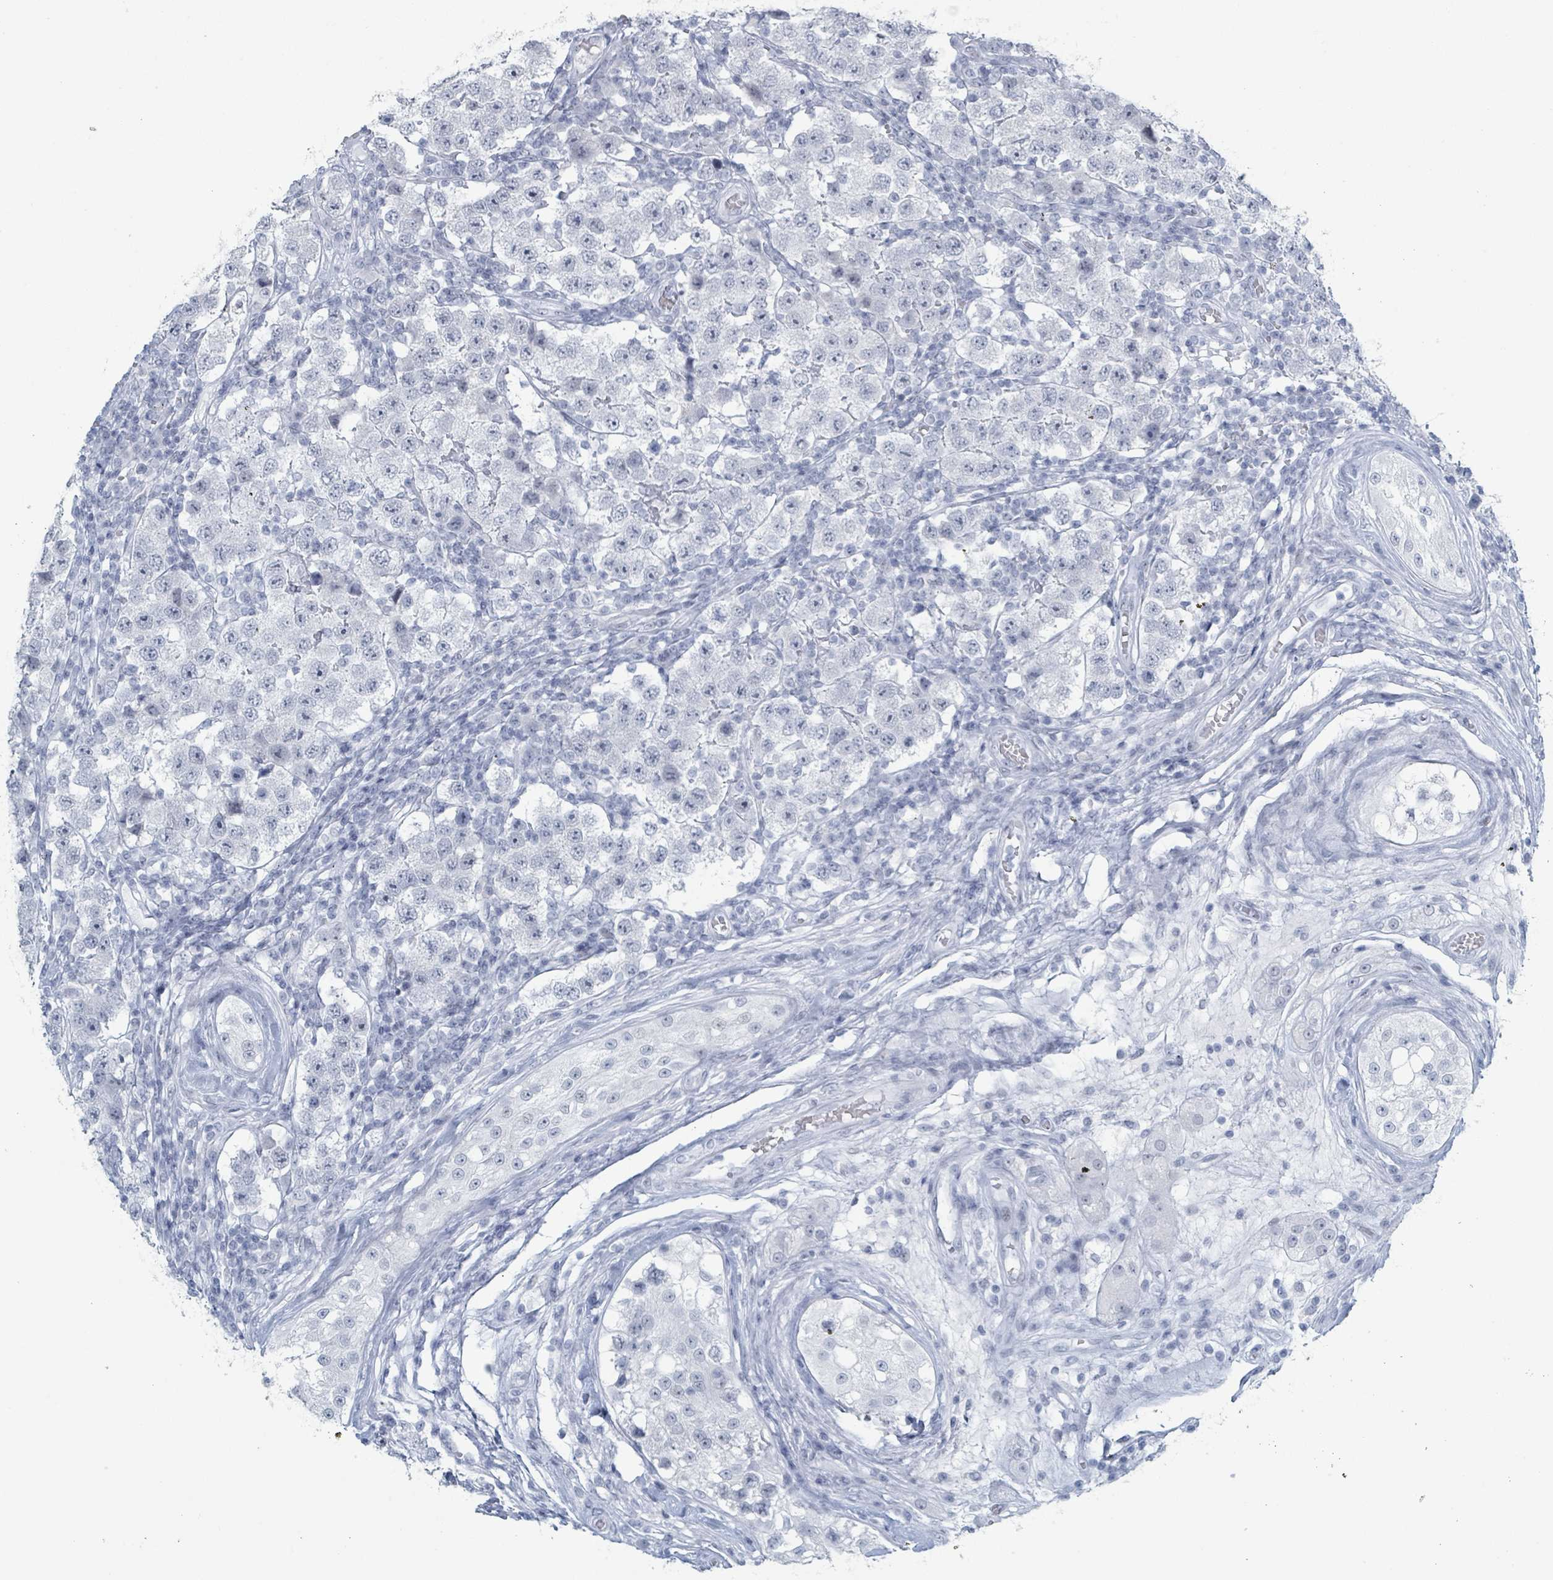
{"staining": {"intensity": "negative", "quantity": "none", "location": "none"}, "tissue": "testis cancer", "cell_type": "Tumor cells", "image_type": "cancer", "snomed": [{"axis": "morphology", "description": "Seminoma, NOS"}, {"axis": "topography", "description": "Testis"}], "caption": "Immunohistochemistry (IHC) of testis cancer shows no expression in tumor cells.", "gene": "GPR15LG", "patient": {"sex": "male", "age": 34}}